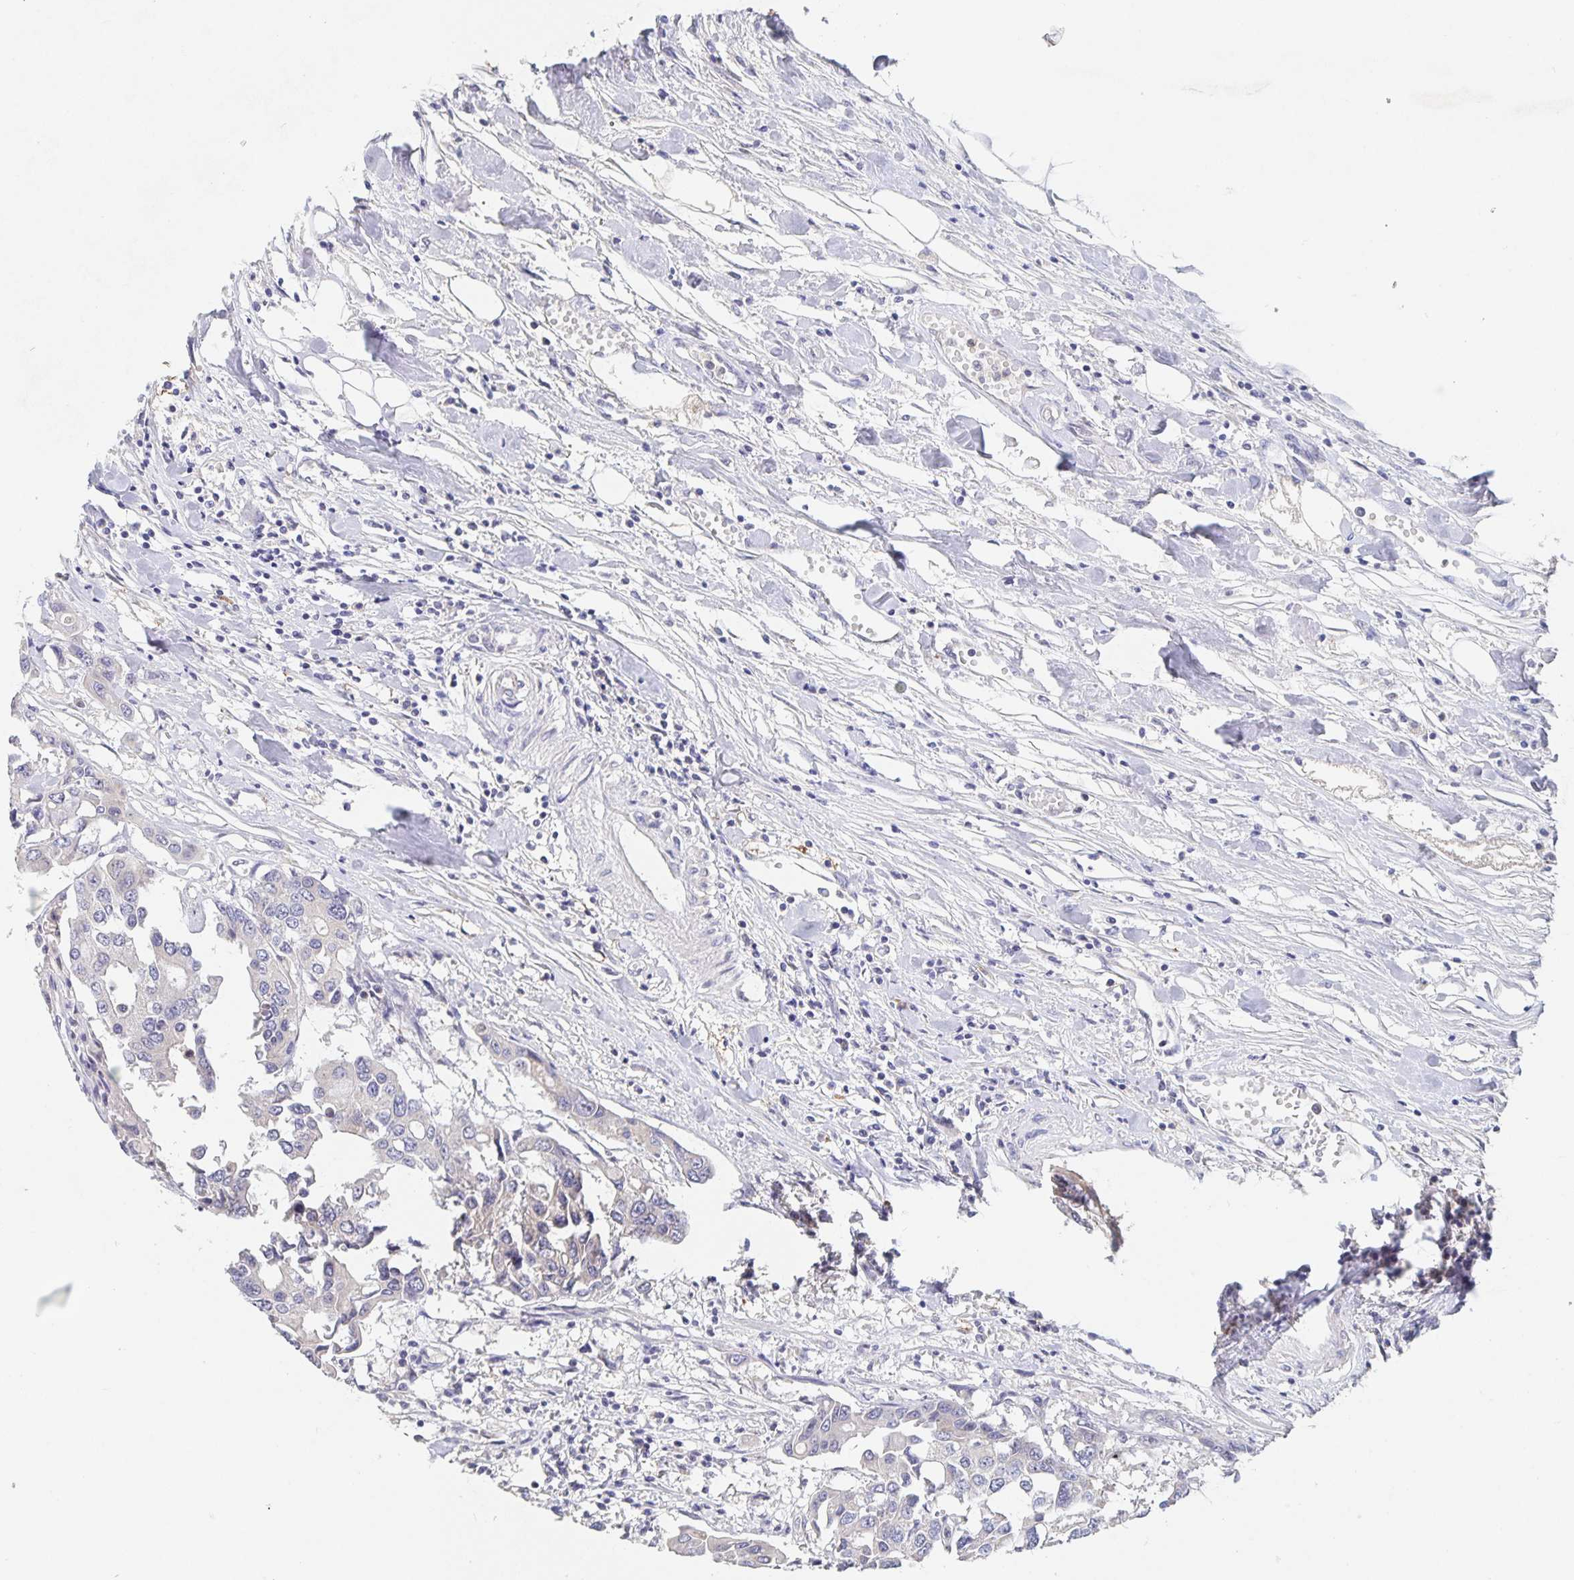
{"staining": {"intensity": "negative", "quantity": "none", "location": "none"}, "tissue": "colorectal cancer", "cell_type": "Tumor cells", "image_type": "cancer", "snomed": [{"axis": "morphology", "description": "Adenocarcinoma, NOS"}, {"axis": "topography", "description": "Colon"}], "caption": "The micrograph demonstrates no staining of tumor cells in colorectal cancer (adenocarcinoma).", "gene": "CDC42BPG", "patient": {"sex": "male", "age": 77}}